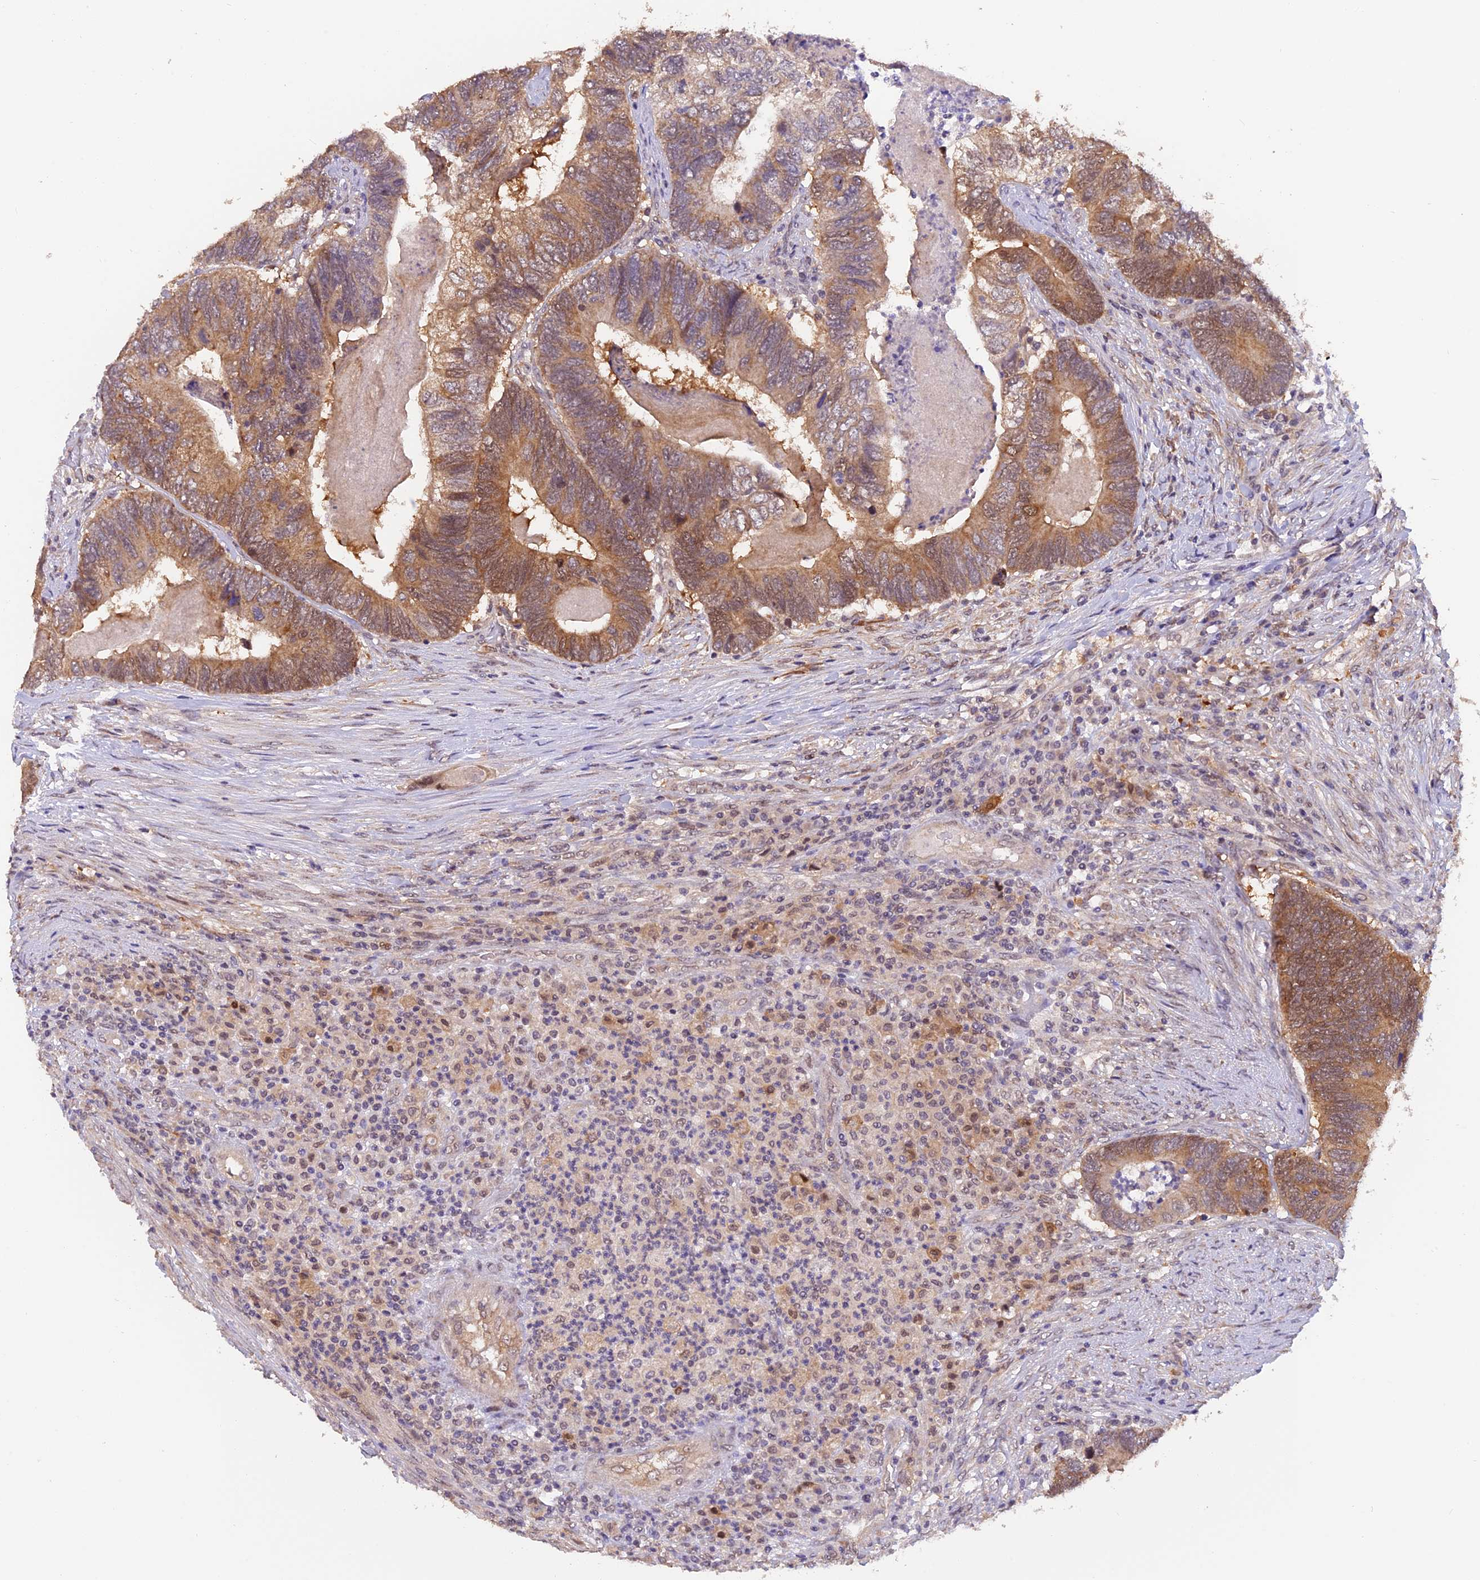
{"staining": {"intensity": "moderate", "quantity": ">75%", "location": "cytoplasmic/membranous"}, "tissue": "colorectal cancer", "cell_type": "Tumor cells", "image_type": "cancer", "snomed": [{"axis": "morphology", "description": "Adenocarcinoma, NOS"}, {"axis": "topography", "description": "Colon"}], "caption": "A histopathology image of human colorectal cancer stained for a protein reveals moderate cytoplasmic/membranous brown staining in tumor cells. (DAB = brown stain, brightfield microscopy at high magnification).", "gene": "MNS1", "patient": {"sex": "female", "age": 67}}